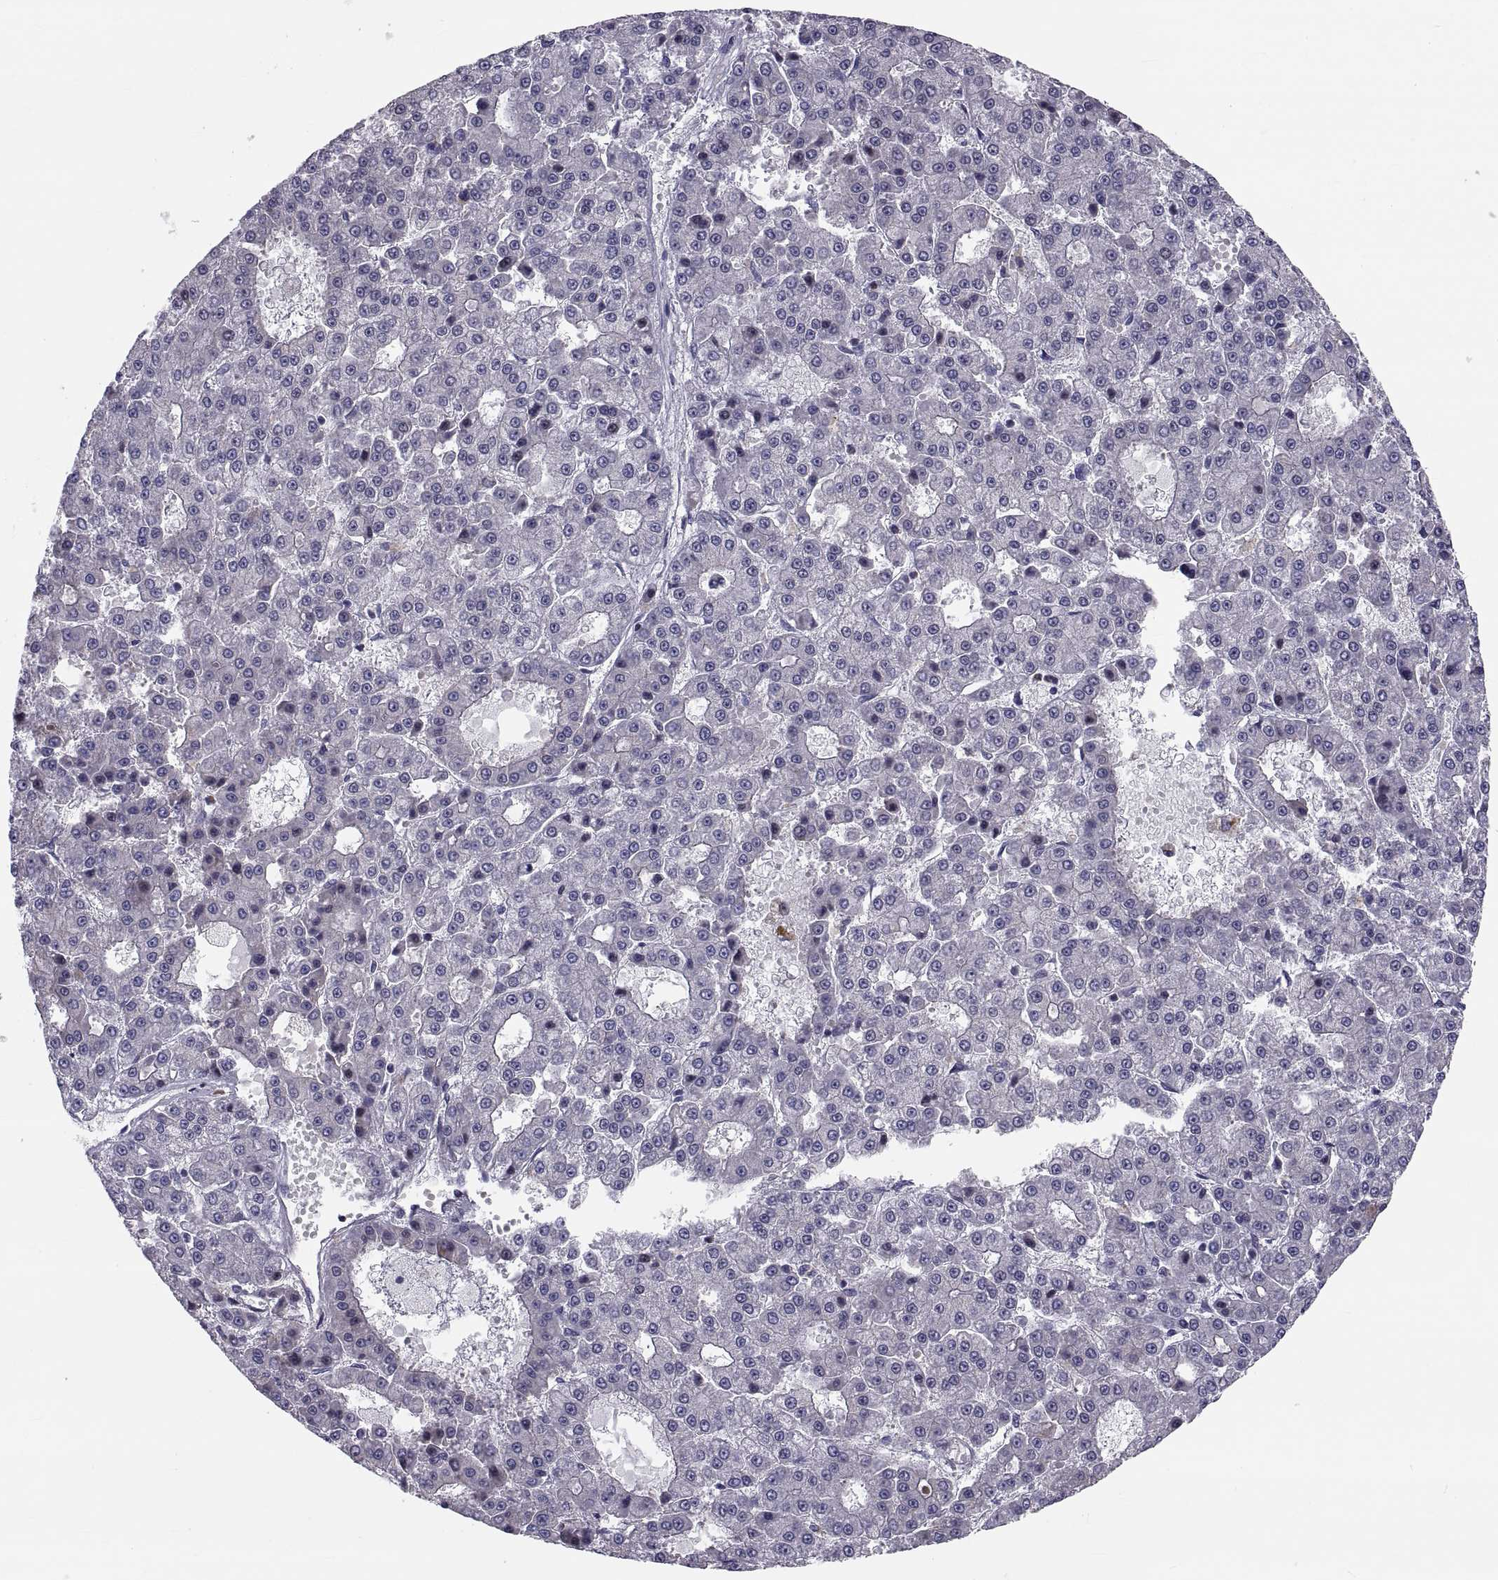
{"staining": {"intensity": "negative", "quantity": "none", "location": "none"}, "tissue": "liver cancer", "cell_type": "Tumor cells", "image_type": "cancer", "snomed": [{"axis": "morphology", "description": "Carcinoma, Hepatocellular, NOS"}, {"axis": "topography", "description": "Liver"}], "caption": "Histopathology image shows no significant protein expression in tumor cells of liver hepatocellular carcinoma.", "gene": "ANO1", "patient": {"sex": "male", "age": 70}}